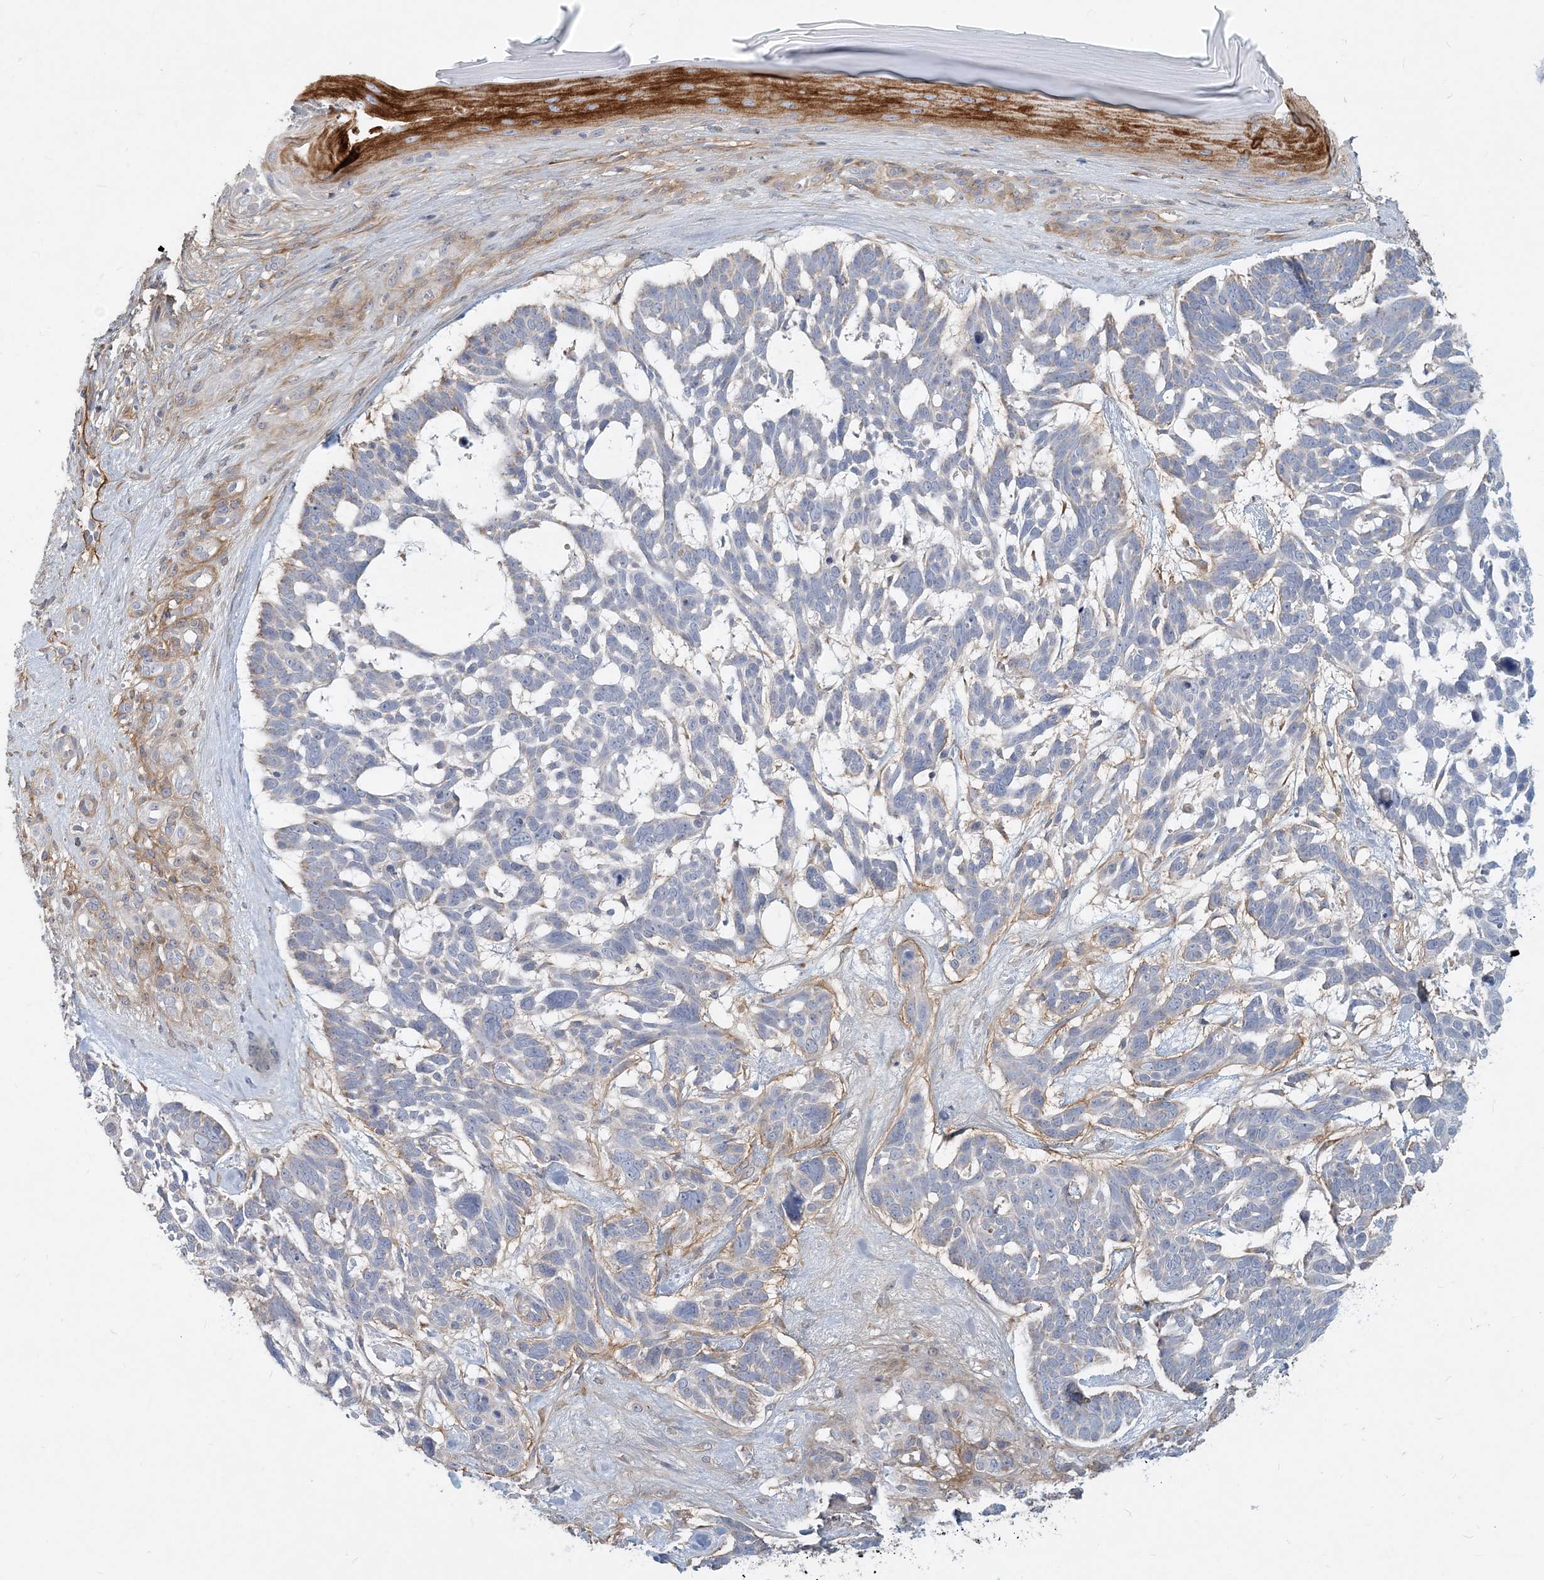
{"staining": {"intensity": "negative", "quantity": "none", "location": "none"}, "tissue": "skin cancer", "cell_type": "Tumor cells", "image_type": "cancer", "snomed": [{"axis": "morphology", "description": "Basal cell carcinoma"}, {"axis": "topography", "description": "Skin"}], "caption": "DAB (3,3'-diaminobenzidine) immunohistochemical staining of basal cell carcinoma (skin) reveals no significant staining in tumor cells. (Stains: DAB IHC with hematoxylin counter stain, Microscopy: brightfield microscopy at high magnification).", "gene": "GMPPA", "patient": {"sex": "male", "age": 88}}